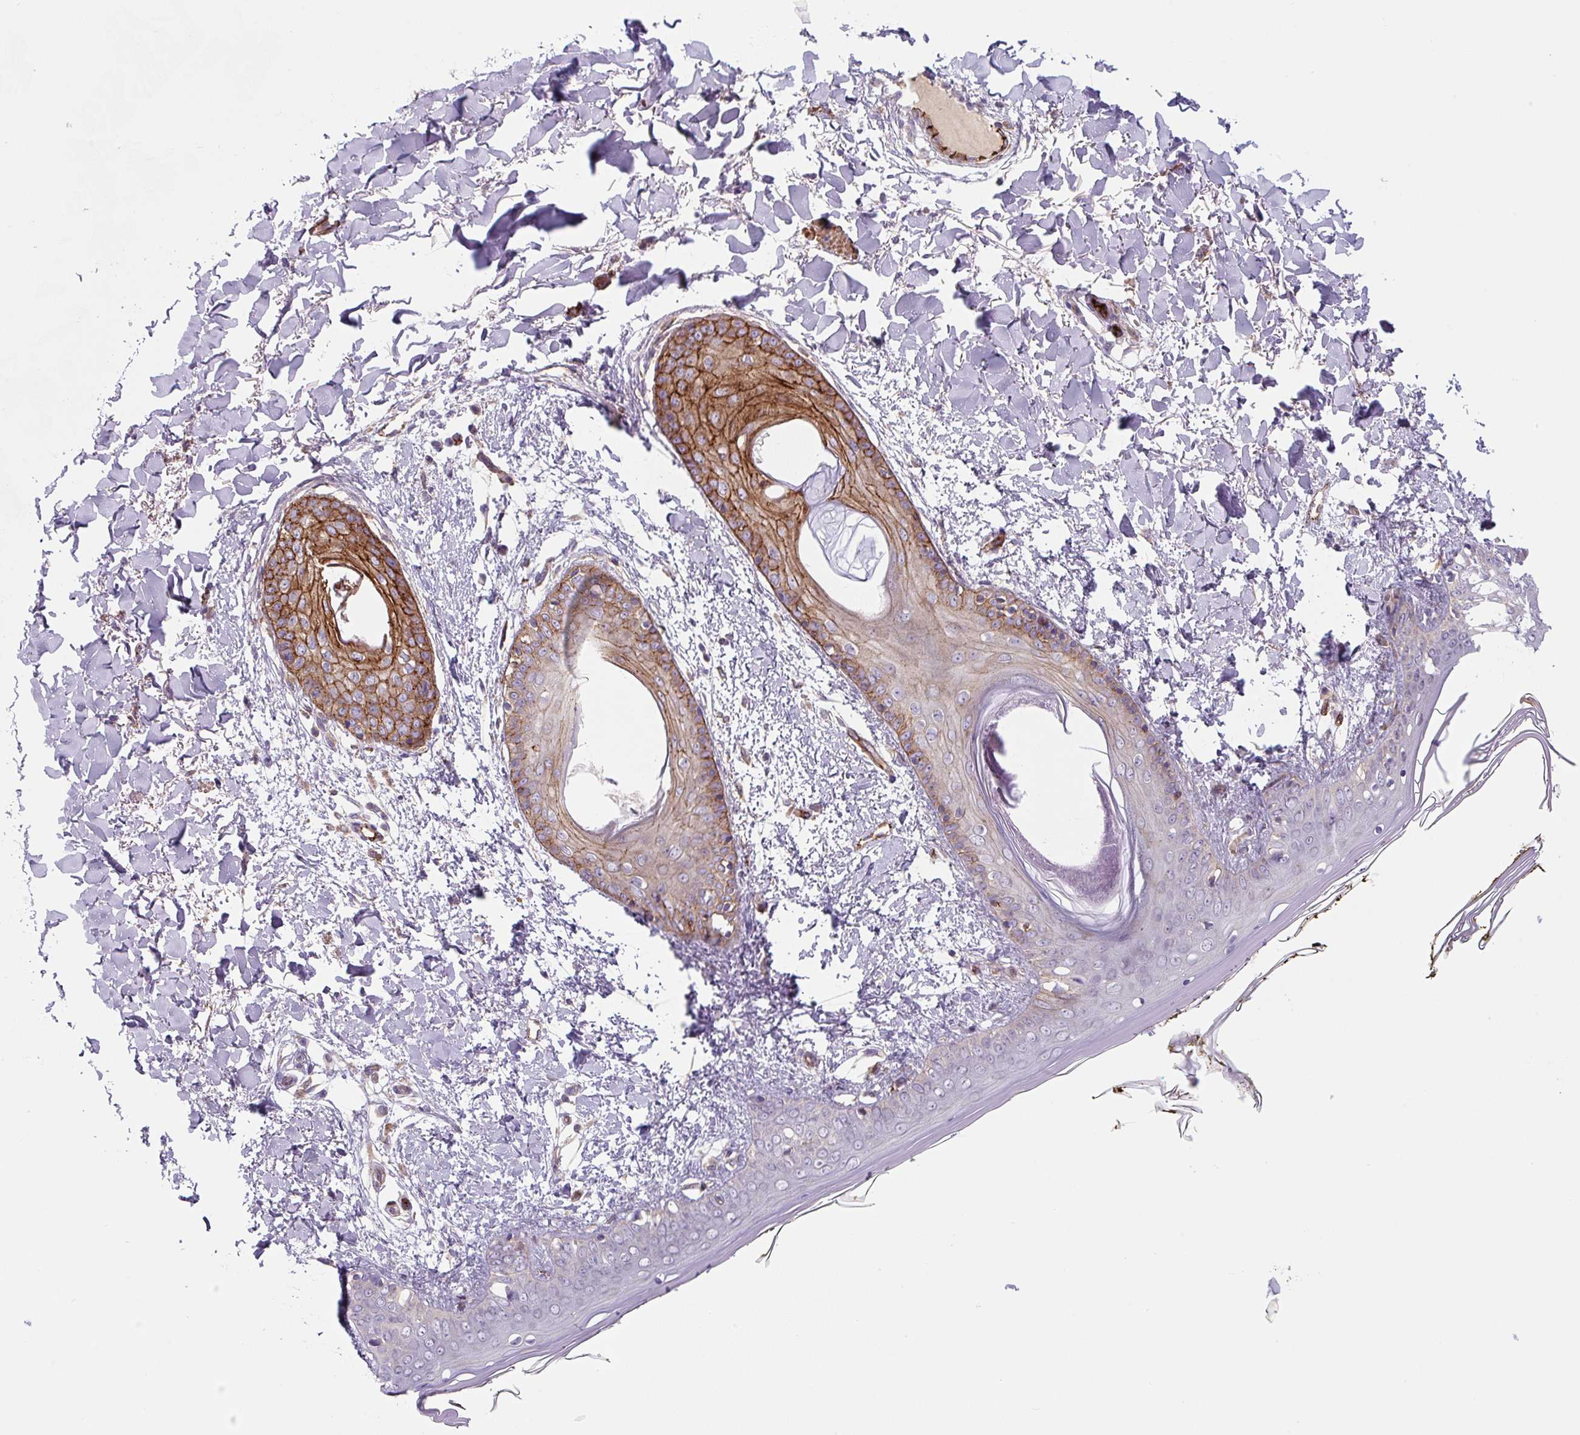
{"staining": {"intensity": "negative", "quantity": "none", "location": "none"}, "tissue": "skin", "cell_type": "Fibroblasts", "image_type": "normal", "snomed": [{"axis": "morphology", "description": "Normal tissue, NOS"}, {"axis": "topography", "description": "Skin"}], "caption": "DAB (3,3'-diaminobenzidine) immunohistochemical staining of benign skin reveals no significant staining in fibroblasts.", "gene": "DHFR2", "patient": {"sex": "female", "age": 34}}